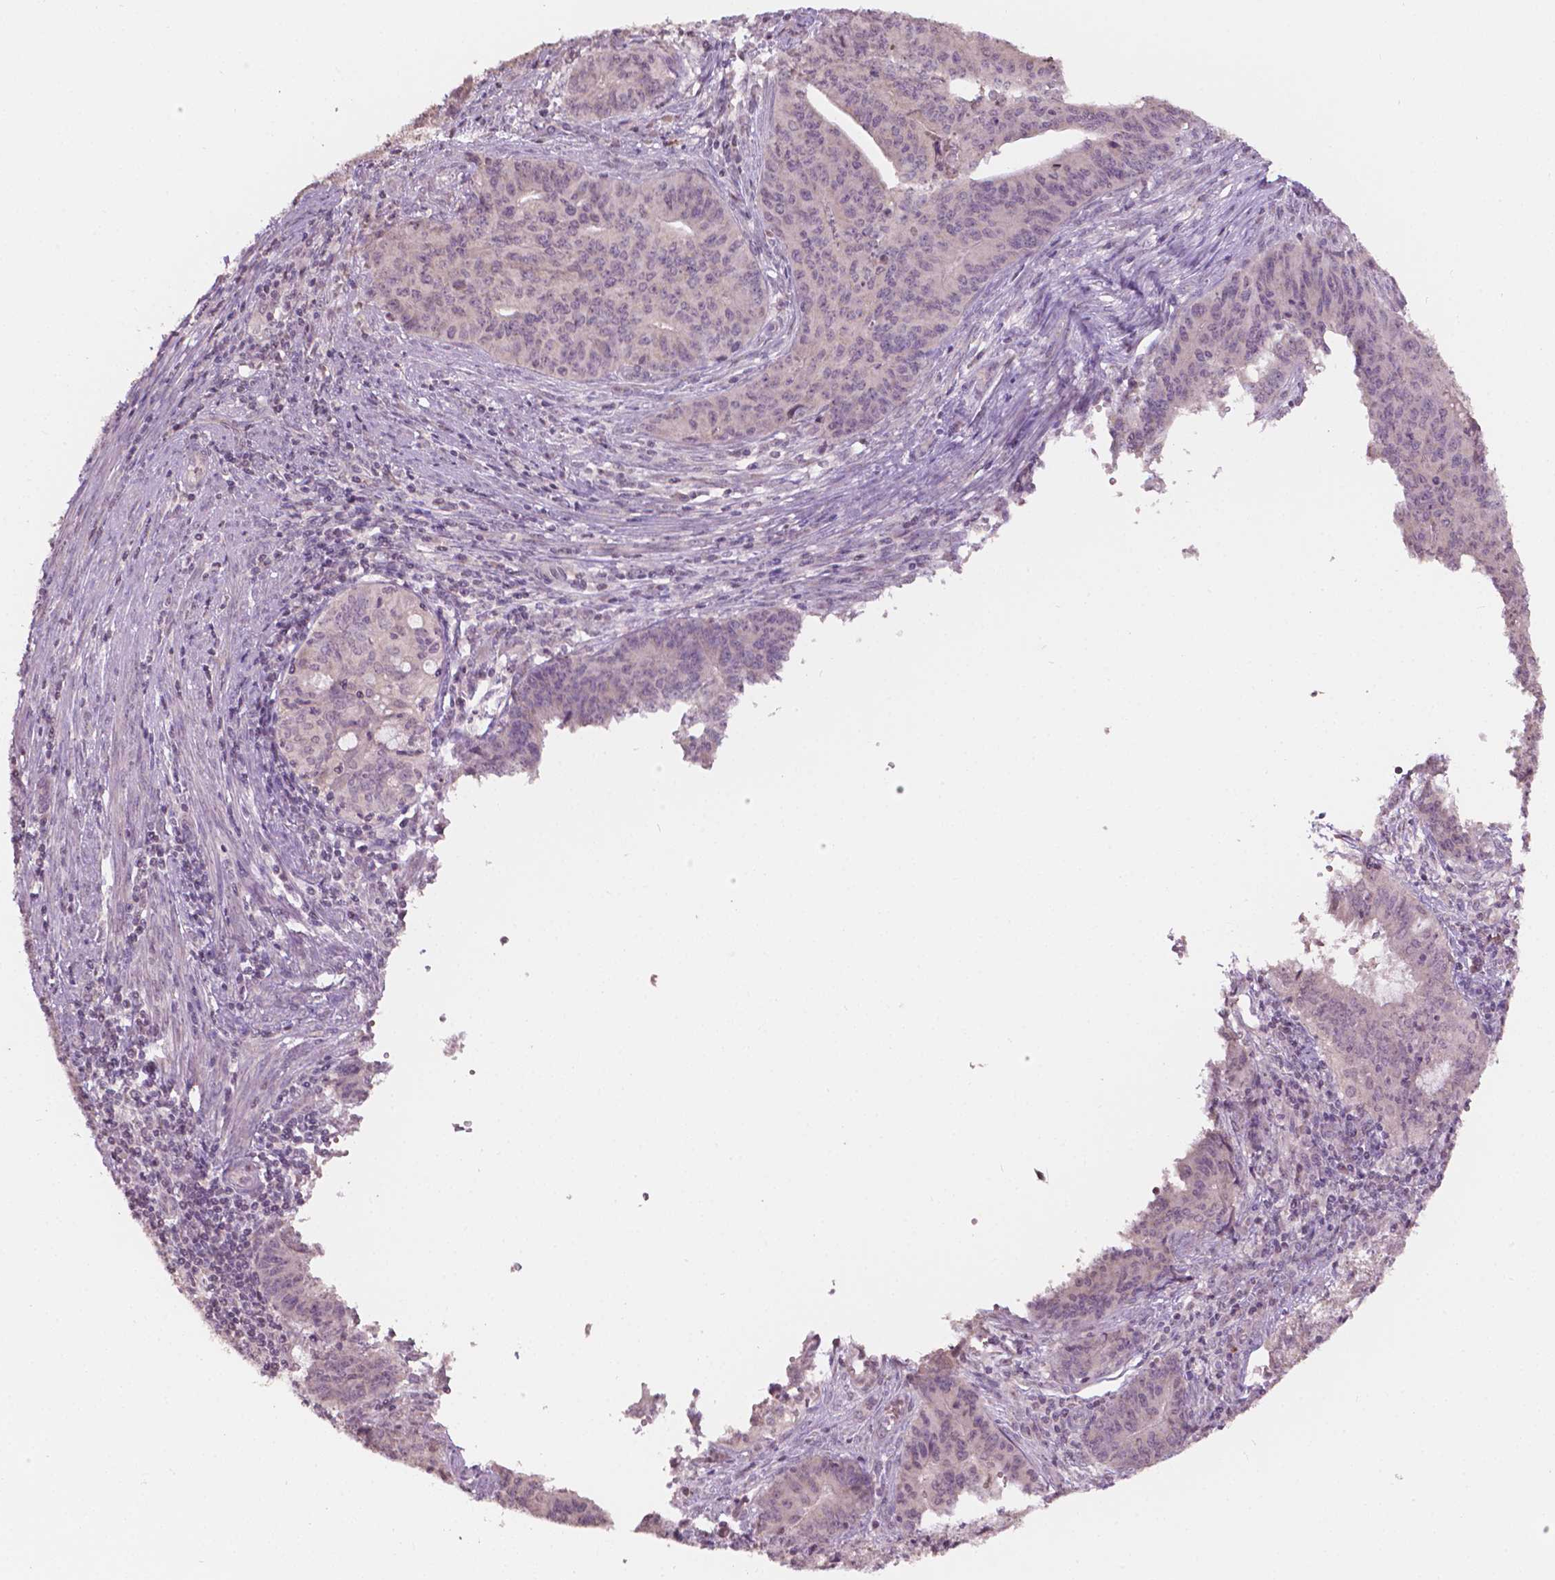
{"staining": {"intensity": "negative", "quantity": "none", "location": "none"}, "tissue": "endometrial cancer", "cell_type": "Tumor cells", "image_type": "cancer", "snomed": [{"axis": "morphology", "description": "Adenocarcinoma, NOS"}, {"axis": "topography", "description": "Endometrium"}], "caption": "IHC photomicrograph of human endometrial cancer (adenocarcinoma) stained for a protein (brown), which demonstrates no positivity in tumor cells.", "gene": "NOS1AP", "patient": {"sex": "female", "age": 59}}